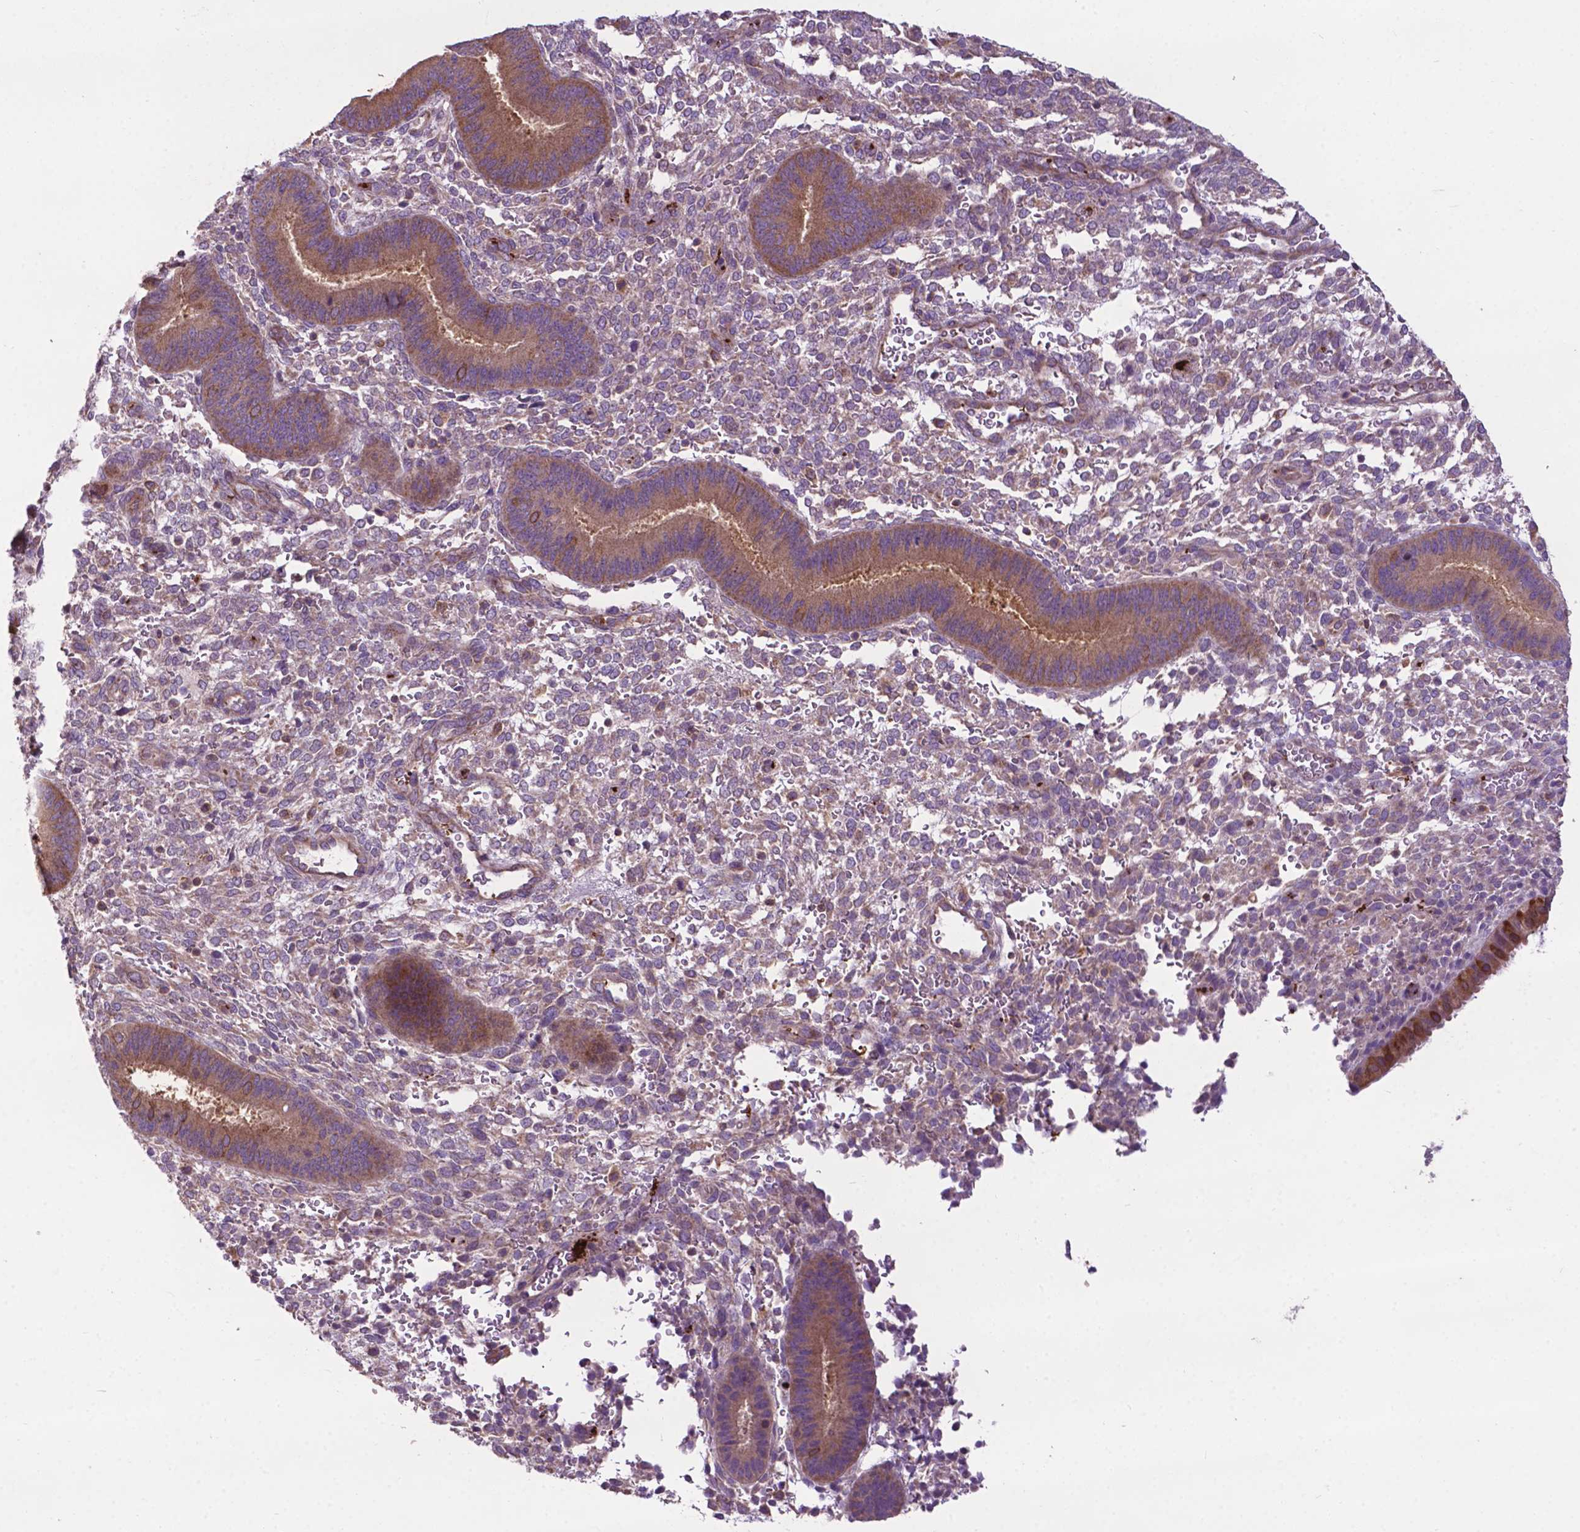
{"staining": {"intensity": "moderate", "quantity": "<25%", "location": "nuclear"}, "tissue": "endometrium", "cell_type": "Cells in endometrial stroma", "image_type": "normal", "snomed": [{"axis": "morphology", "description": "Normal tissue, NOS"}, {"axis": "topography", "description": "Endometrium"}], "caption": "Cells in endometrial stroma demonstrate low levels of moderate nuclear positivity in about <25% of cells in benign endometrium.", "gene": "SPNS2", "patient": {"sex": "female", "age": 39}}